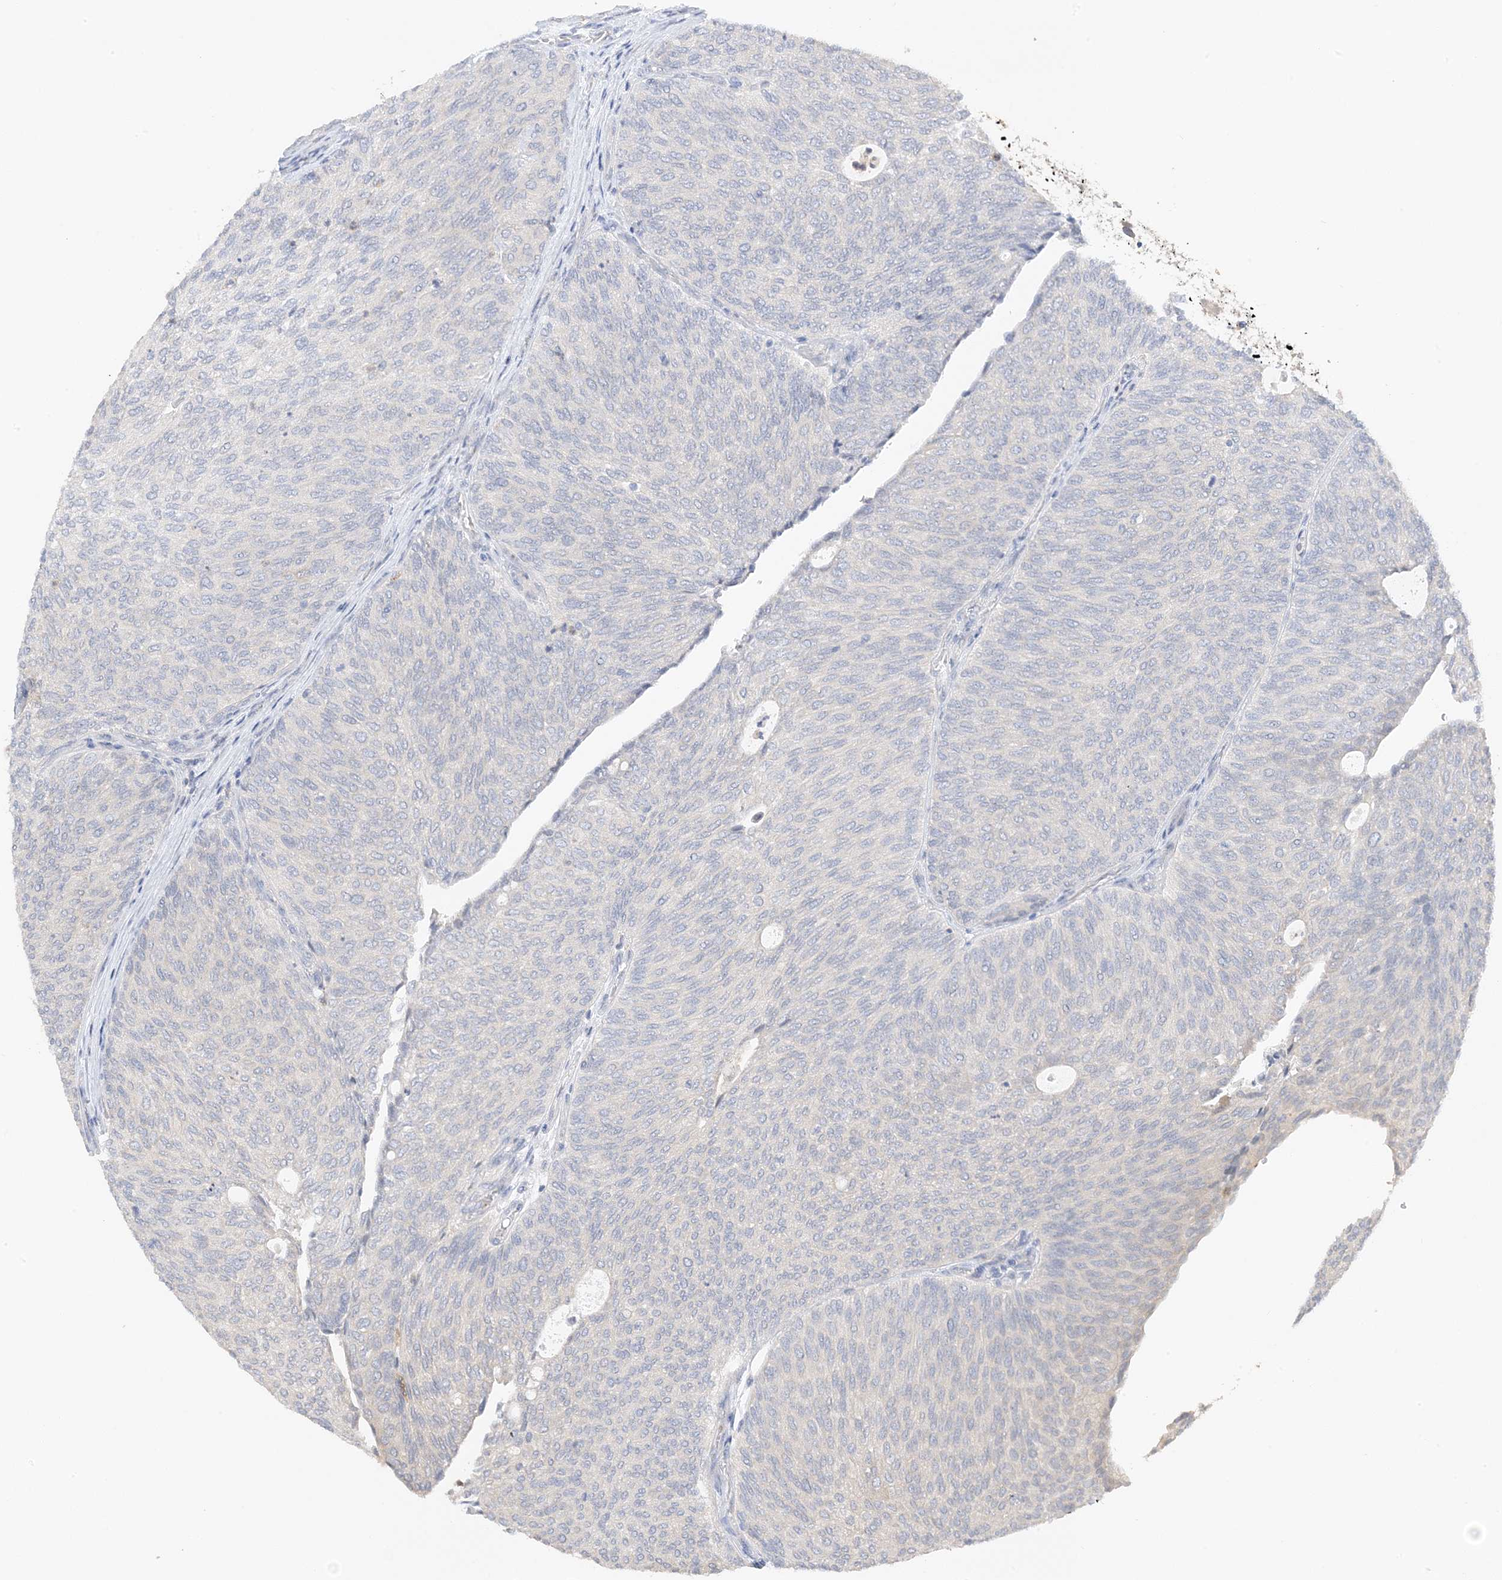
{"staining": {"intensity": "negative", "quantity": "none", "location": "none"}, "tissue": "urothelial cancer", "cell_type": "Tumor cells", "image_type": "cancer", "snomed": [{"axis": "morphology", "description": "Urothelial carcinoma, Low grade"}, {"axis": "topography", "description": "Urinary bladder"}], "caption": "This is an immunohistochemistry (IHC) micrograph of human urothelial carcinoma (low-grade). There is no staining in tumor cells.", "gene": "KIFBP", "patient": {"sex": "female", "age": 79}}